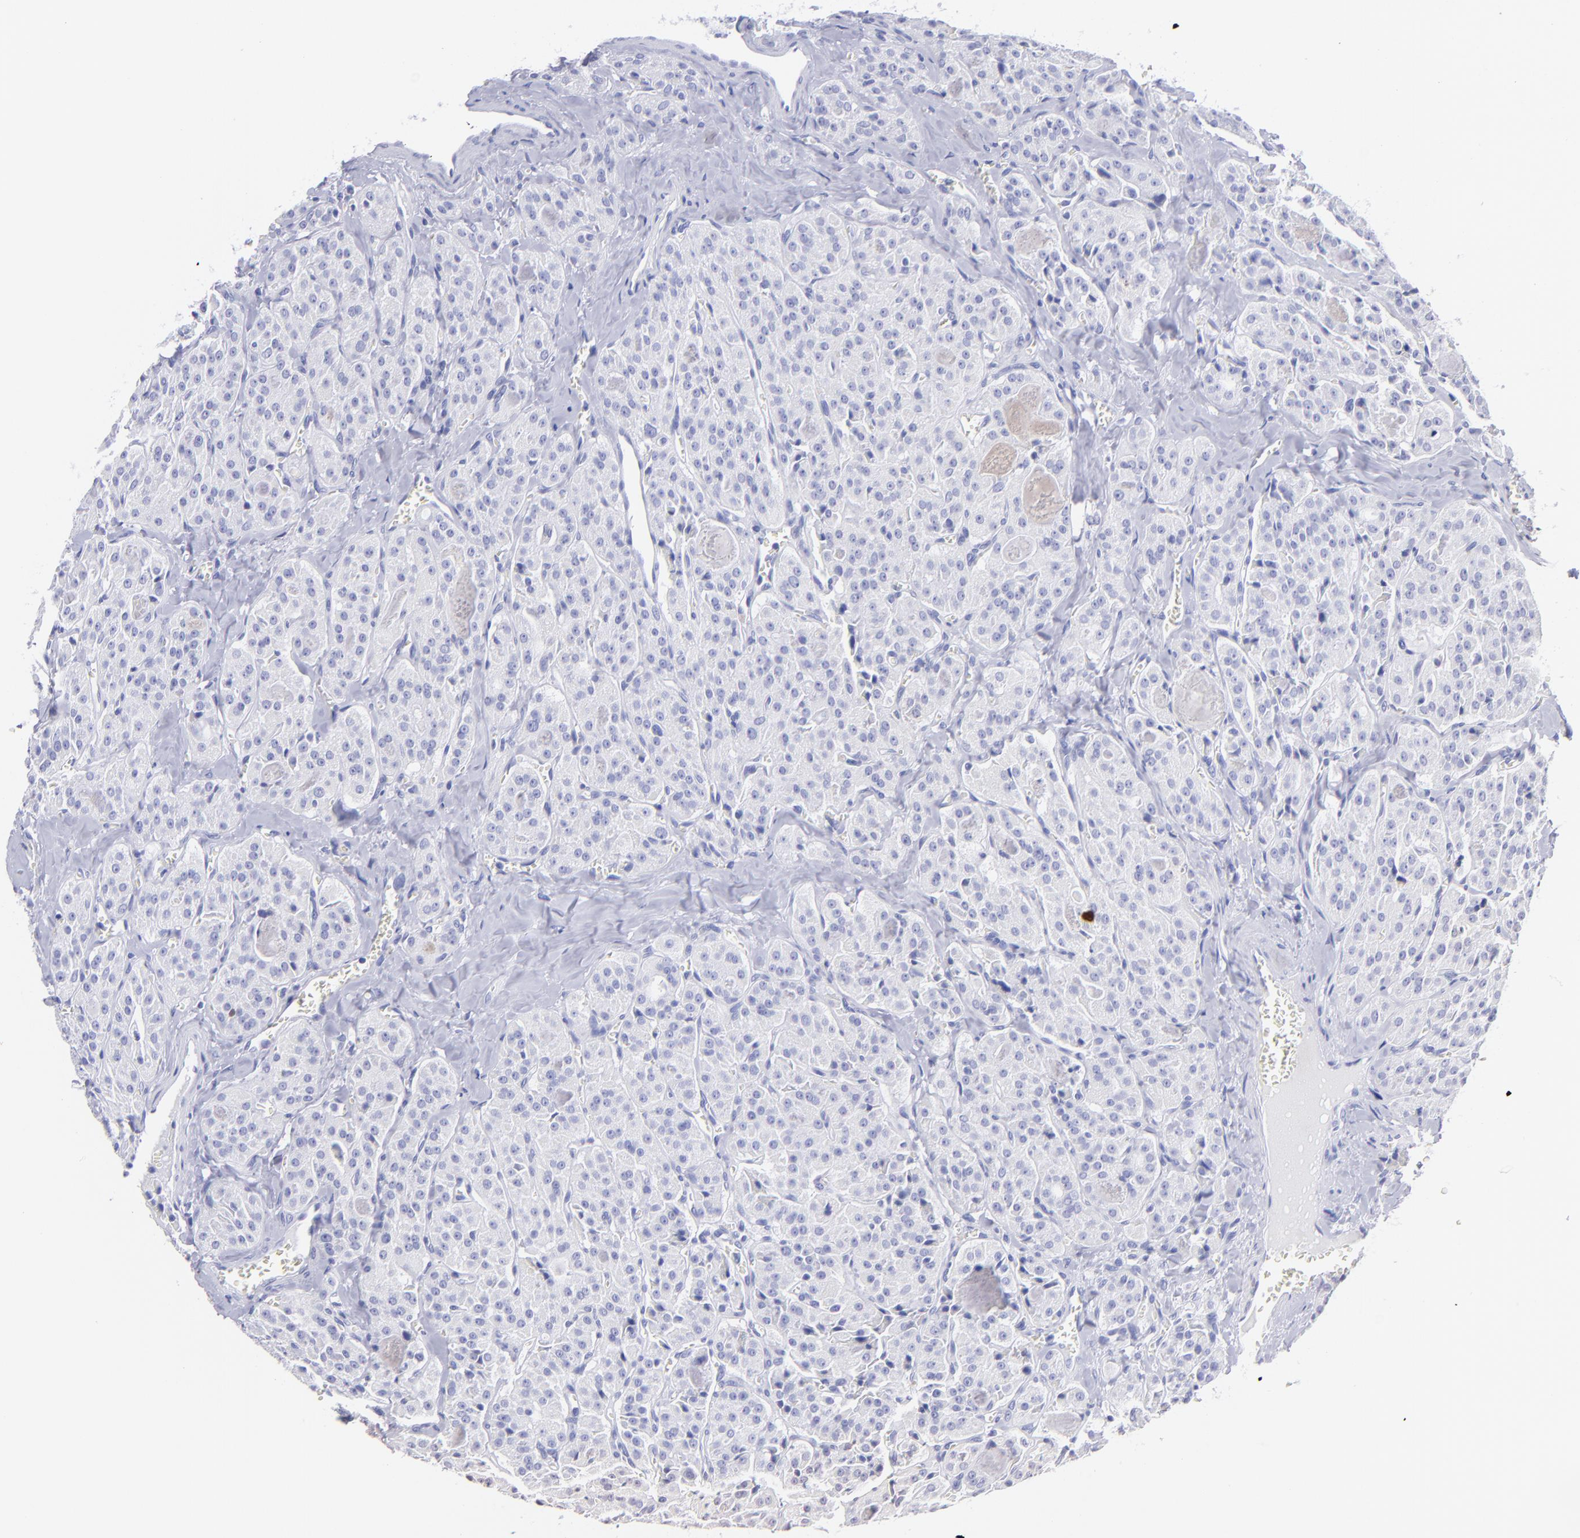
{"staining": {"intensity": "negative", "quantity": "none", "location": "none"}, "tissue": "thyroid cancer", "cell_type": "Tumor cells", "image_type": "cancer", "snomed": [{"axis": "morphology", "description": "Carcinoma, NOS"}, {"axis": "topography", "description": "Thyroid gland"}], "caption": "High magnification brightfield microscopy of thyroid carcinoma stained with DAB (brown) and counterstained with hematoxylin (blue): tumor cells show no significant staining.", "gene": "PIP", "patient": {"sex": "male", "age": 76}}